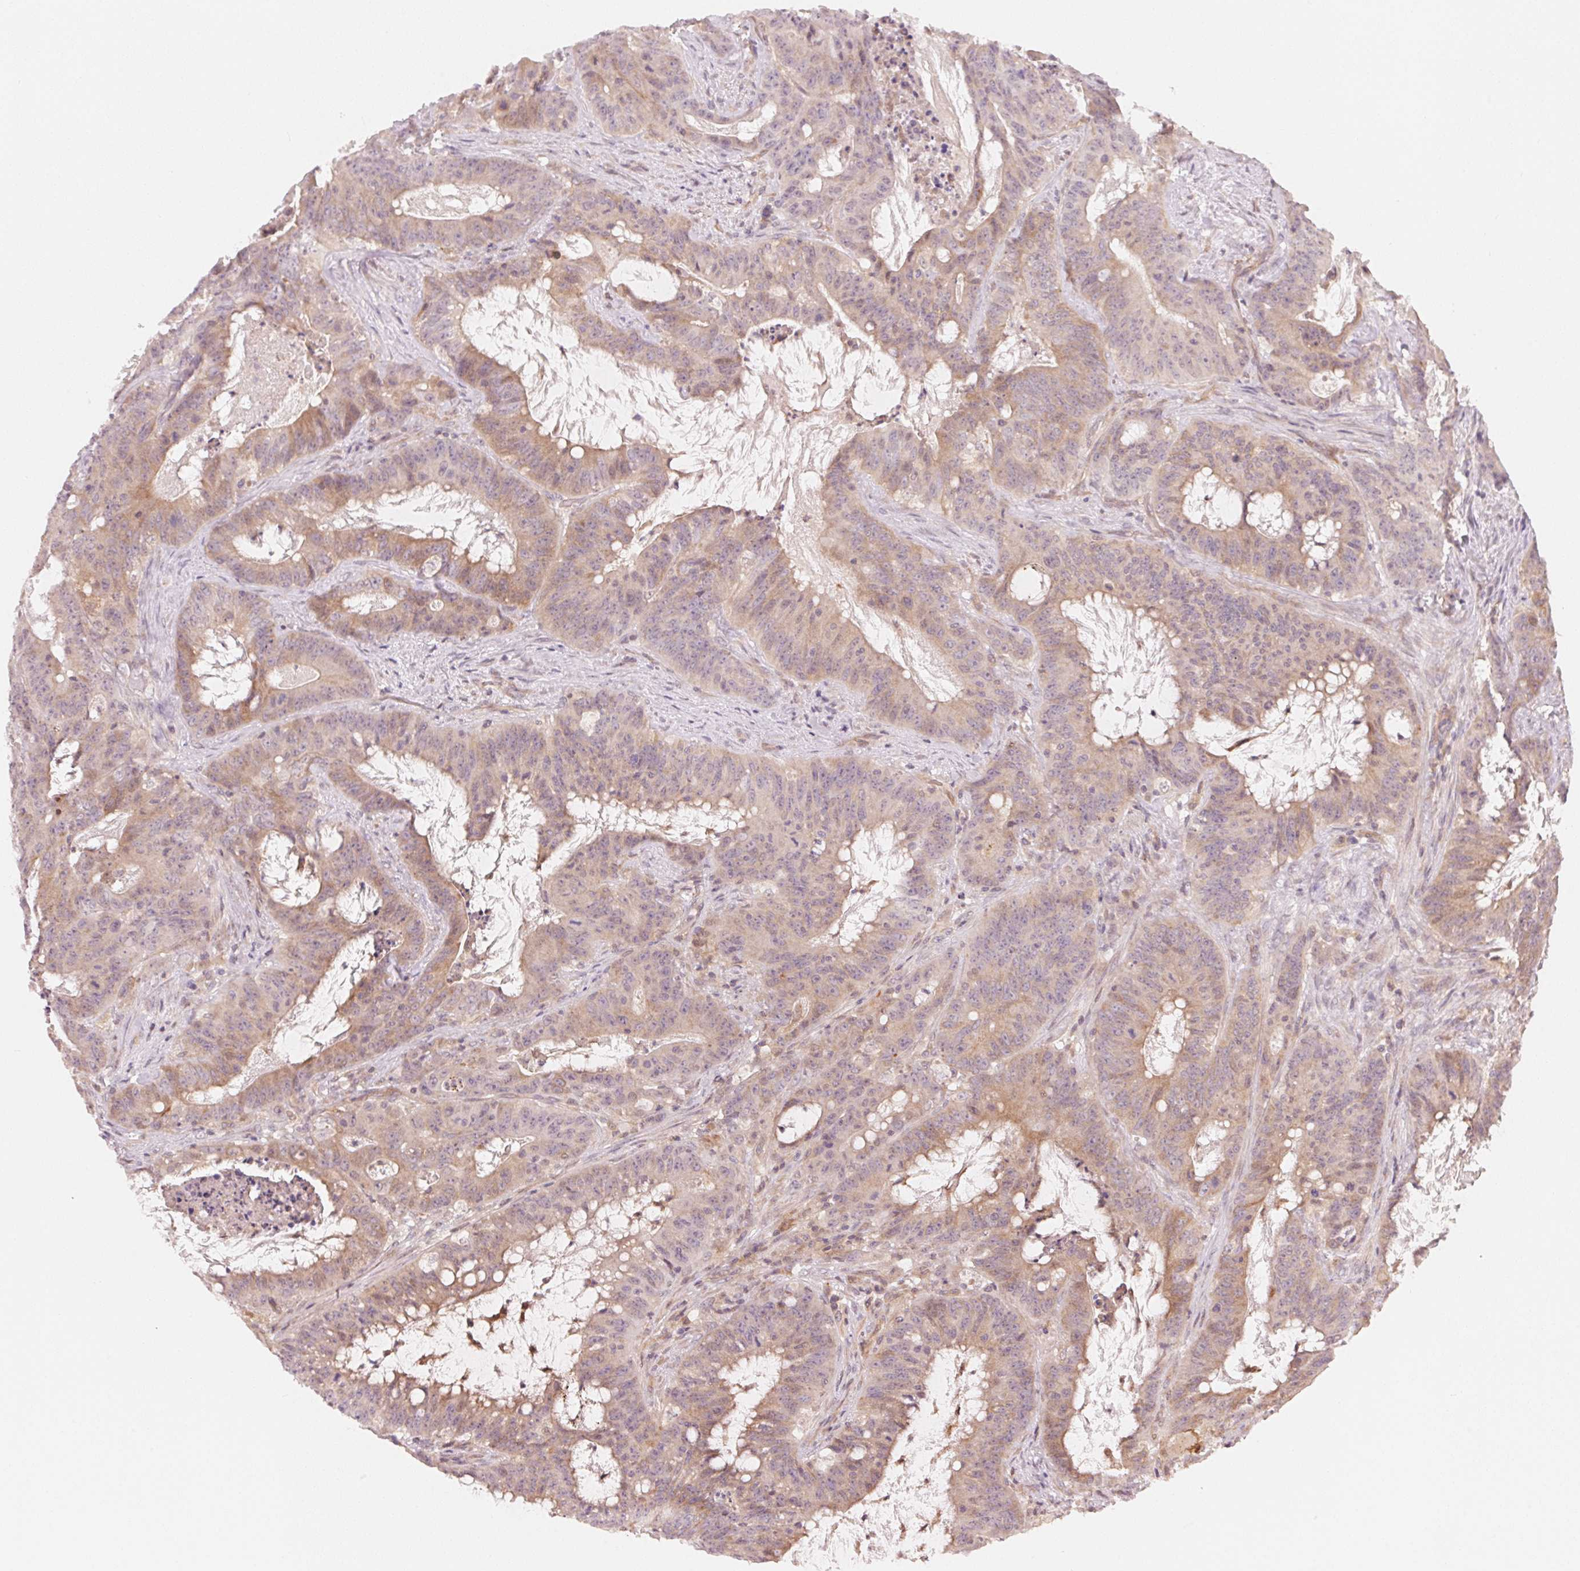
{"staining": {"intensity": "weak", "quantity": "25%-75%", "location": "cytoplasmic/membranous"}, "tissue": "colorectal cancer", "cell_type": "Tumor cells", "image_type": "cancer", "snomed": [{"axis": "morphology", "description": "Adenocarcinoma, NOS"}, {"axis": "topography", "description": "Colon"}], "caption": "An immunohistochemistry (IHC) photomicrograph of tumor tissue is shown. Protein staining in brown labels weak cytoplasmic/membranous positivity in adenocarcinoma (colorectal) within tumor cells.", "gene": "PRKN", "patient": {"sex": "male", "age": 33}}